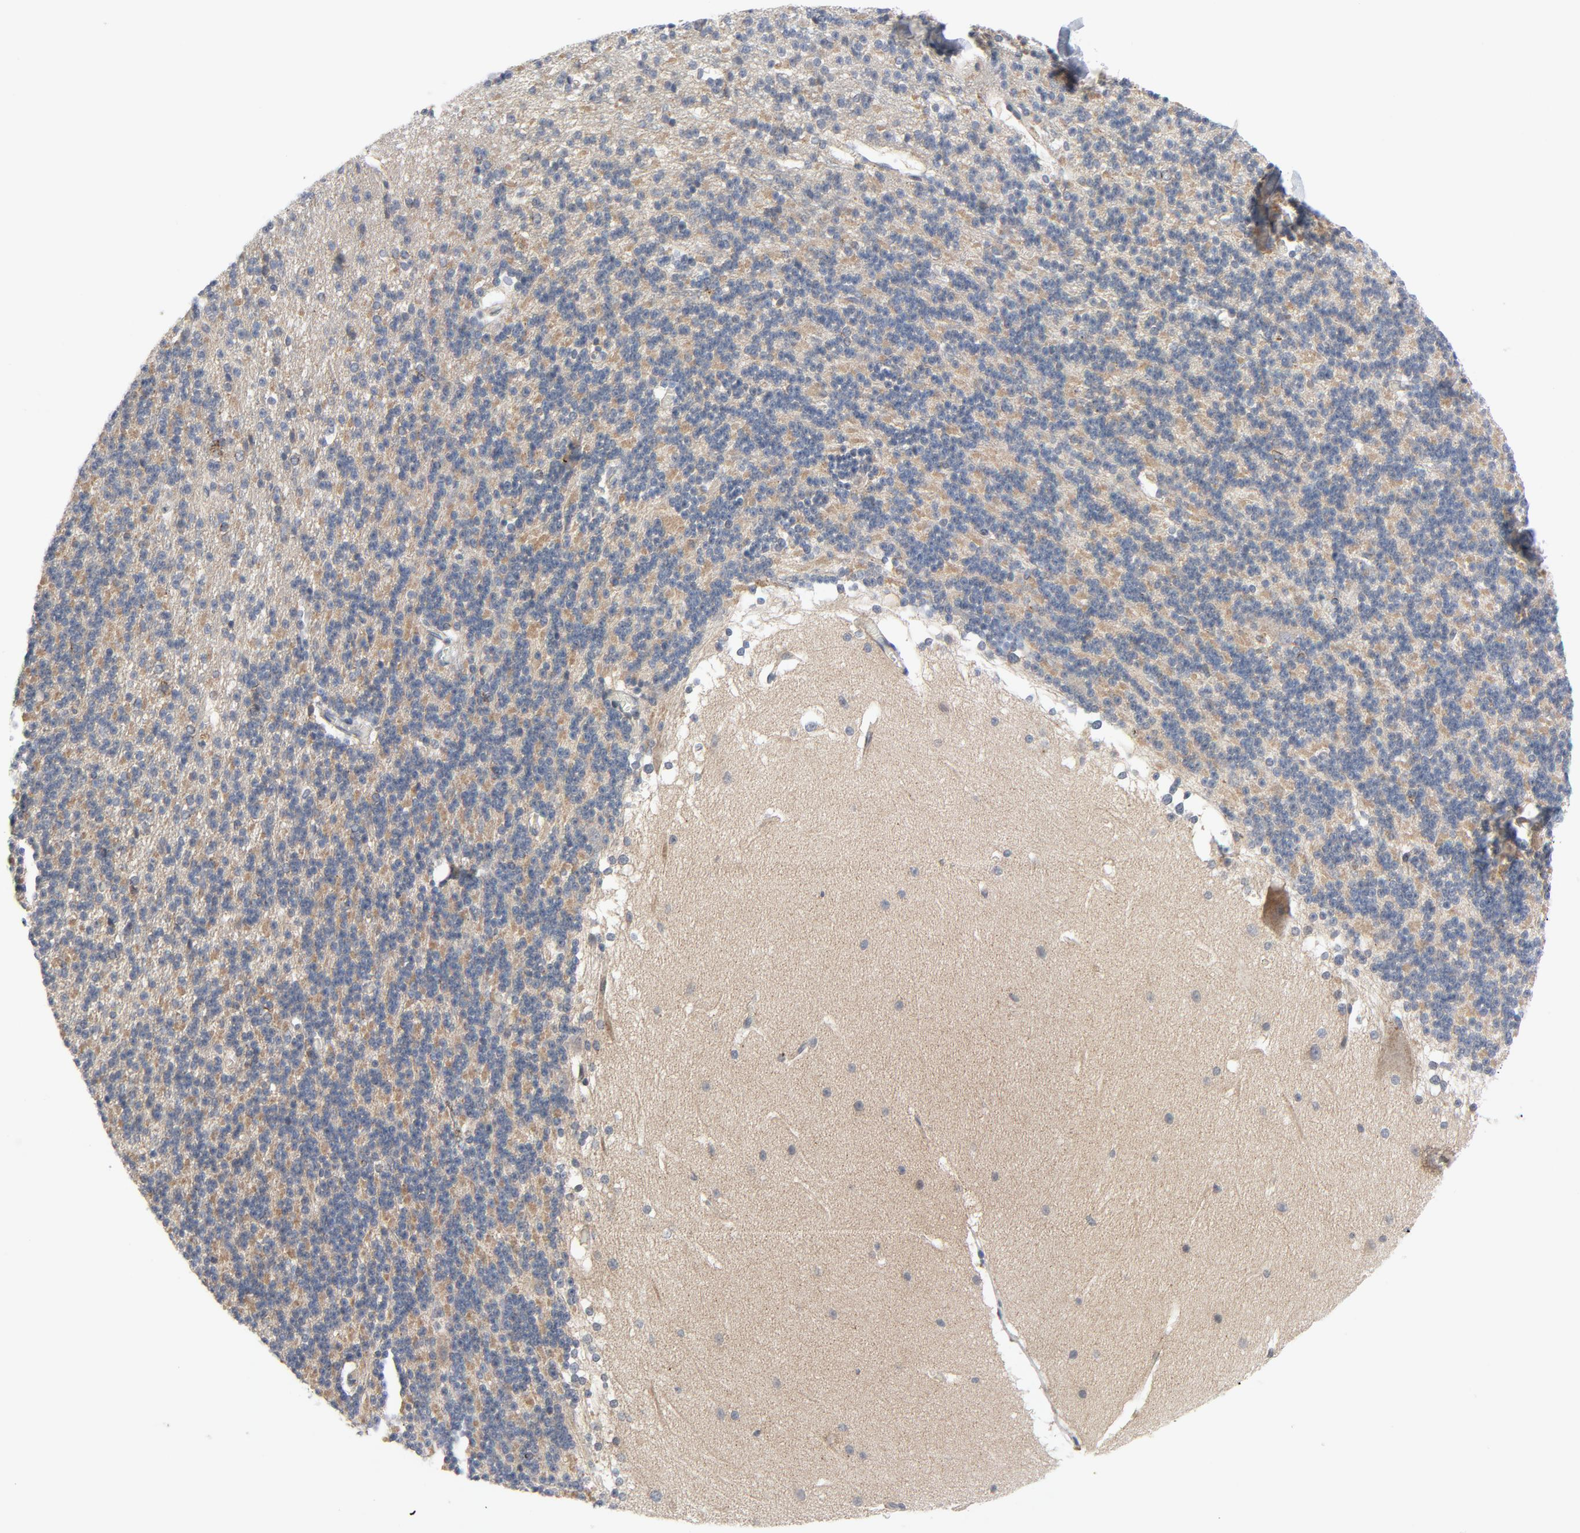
{"staining": {"intensity": "negative", "quantity": "none", "location": "none"}, "tissue": "cerebellum", "cell_type": "Cells in granular layer", "image_type": "normal", "snomed": [{"axis": "morphology", "description": "Normal tissue, NOS"}, {"axis": "topography", "description": "Cerebellum"}], "caption": "There is no significant expression in cells in granular layer of cerebellum.", "gene": "TSG101", "patient": {"sex": "female", "age": 19}}